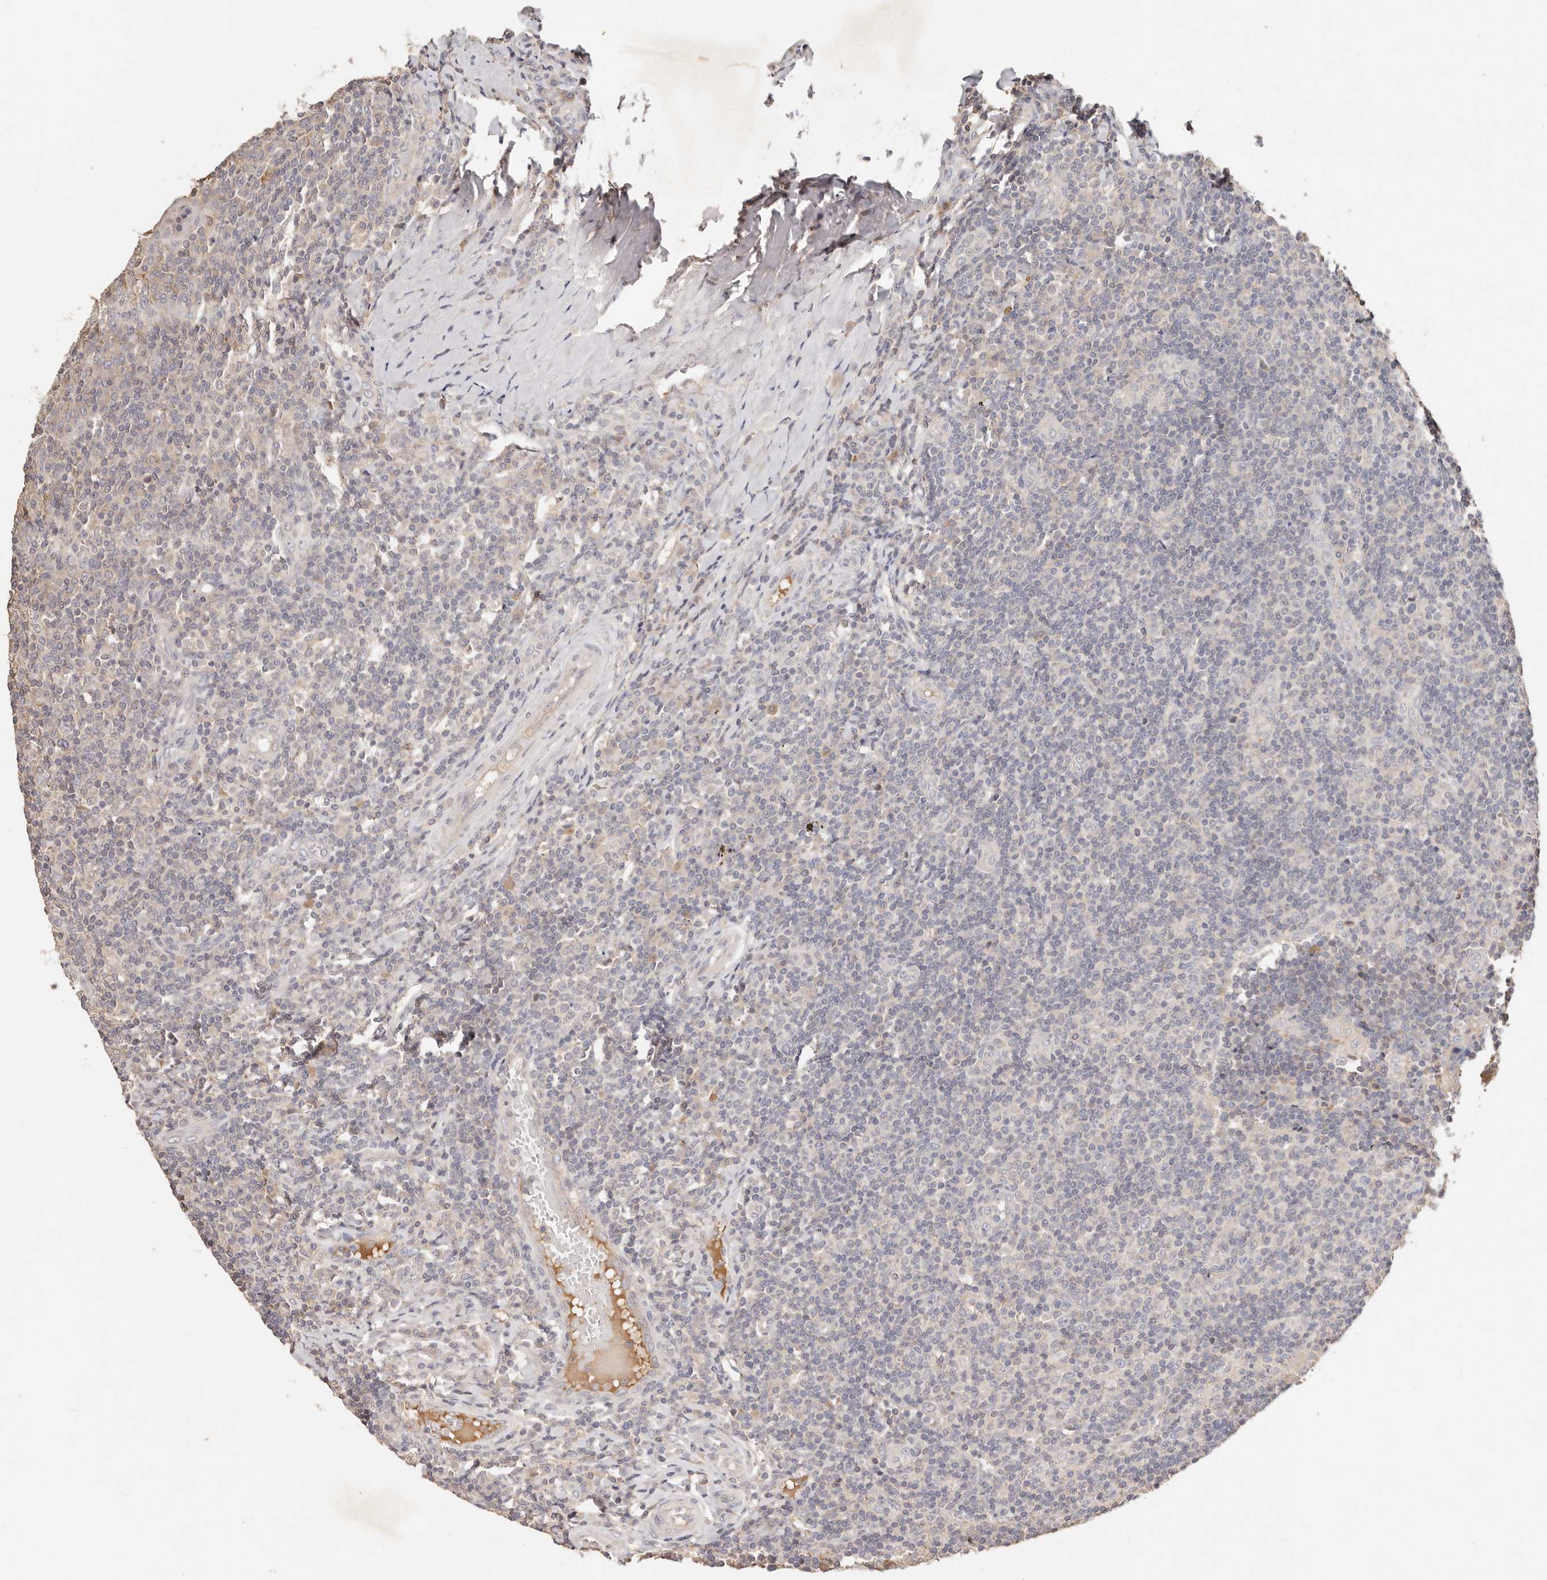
{"staining": {"intensity": "negative", "quantity": "none", "location": "none"}, "tissue": "tonsil", "cell_type": "Germinal center cells", "image_type": "normal", "snomed": [{"axis": "morphology", "description": "Normal tissue, NOS"}, {"axis": "topography", "description": "Tonsil"}], "caption": "Immunohistochemical staining of benign human tonsil reveals no significant expression in germinal center cells. Nuclei are stained in blue.", "gene": "CXADR", "patient": {"sex": "female", "age": 19}}